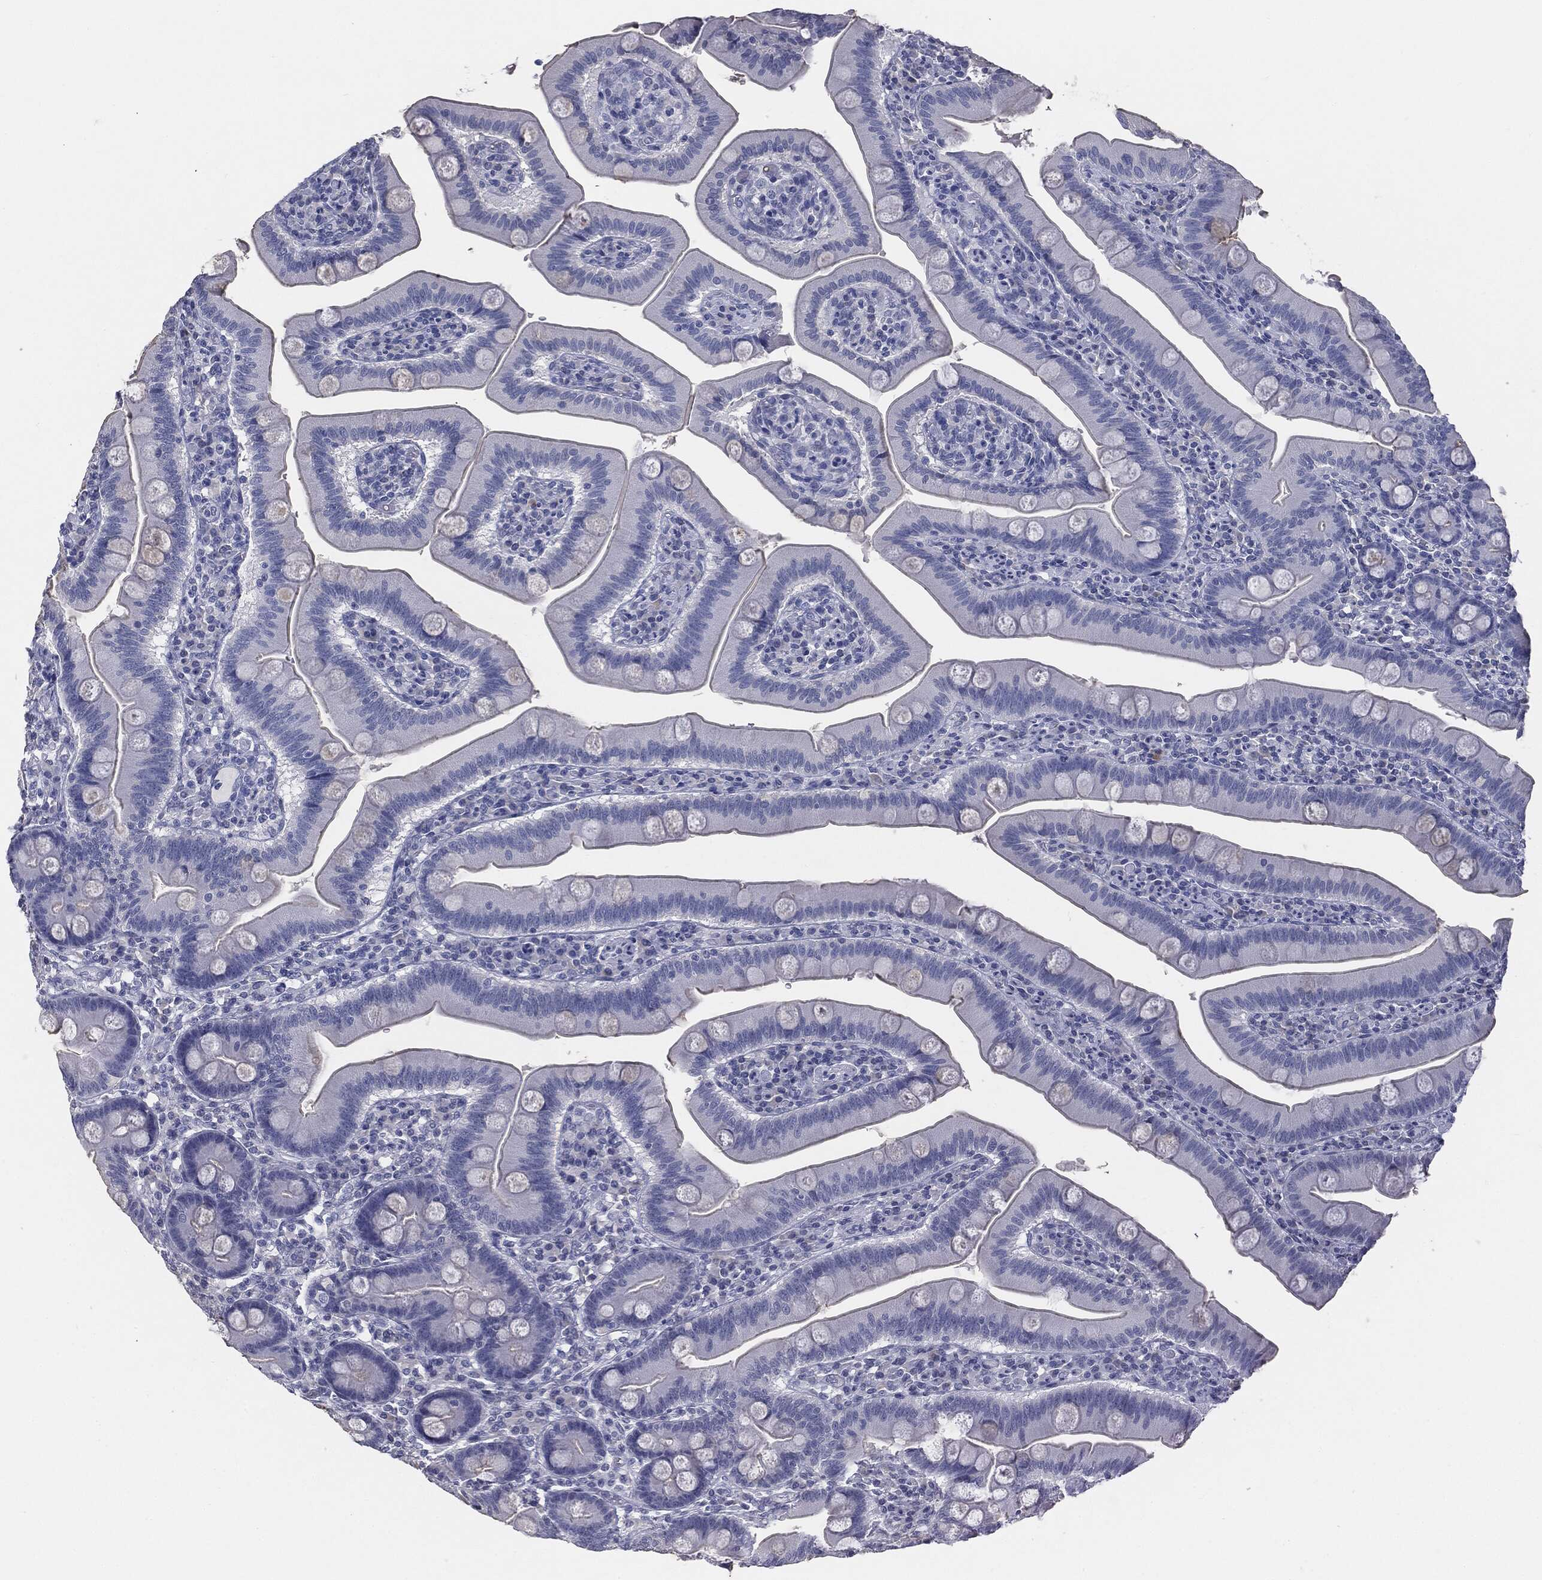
{"staining": {"intensity": "strong", "quantity": "25%-75%", "location": "cytoplasmic/membranous"}, "tissue": "duodenum", "cell_type": "Glandular cells", "image_type": "normal", "snomed": [{"axis": "morphology", "description": "Normal tissue, NOS"}, {"axis": "topography", "description": "Duodenum"}], "caption": "A high-resolution histopathology image shows immunohistochemistry (IHC) staining of unremarkable duodenum, which shows strong cytoplasmic/membranous expression in about 25%-75% of glandular cells. The staining was performed using DAB (3,3'-diaminobenzidine), with brown indicating positive protein expression. Nuclei are stained blue with hematoxylin.", "gene": "MUC1", "patient": {"sex": "male", "age": 59}}